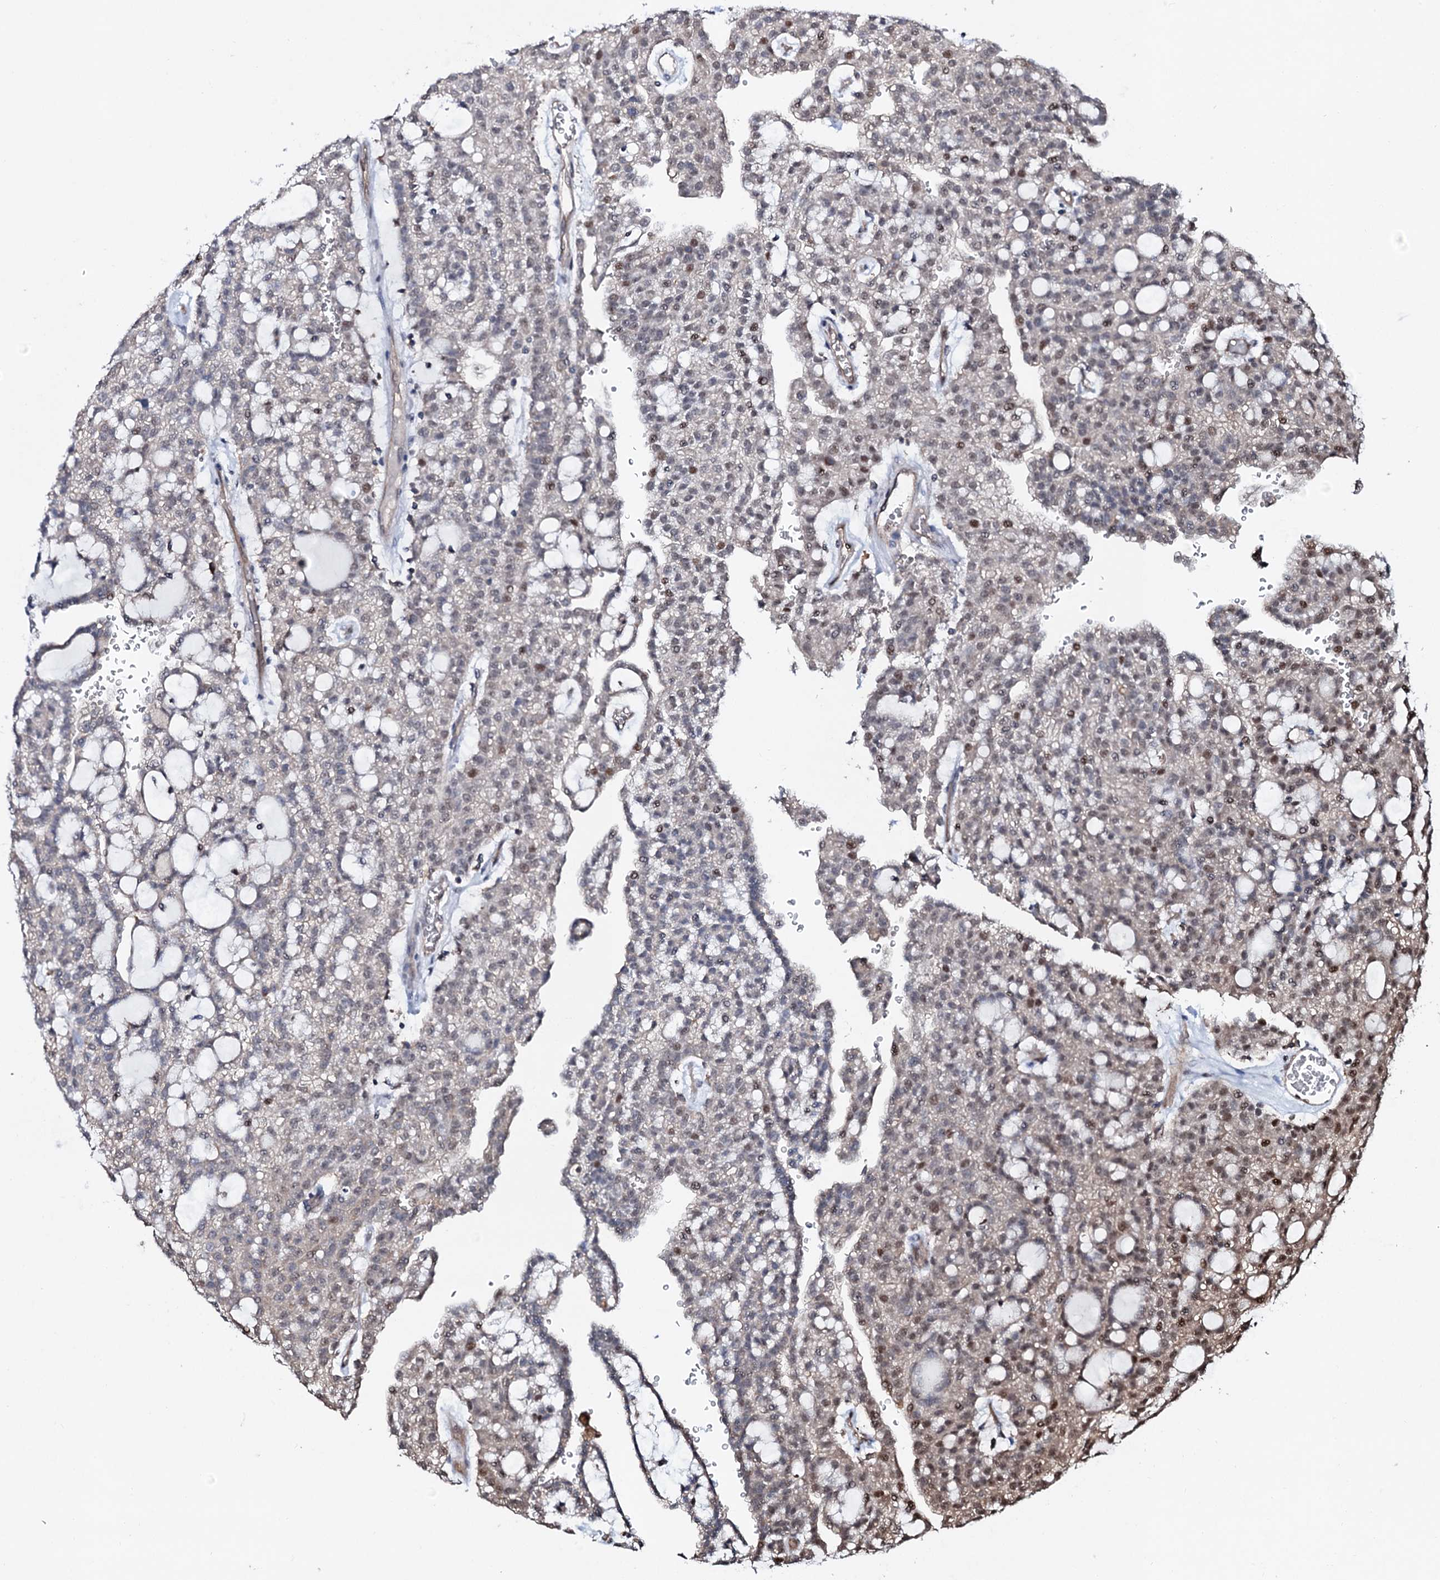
{"staining": {"intensity": "moderate", "quantity": "<25%", "location": "nuclear"}, "tissue": "renal cancer", "cell_type": "Tumor cells", "image_type": "cancer", "snomed": [{"axis": "morphology", "description": "Adenocarcinoma, NOS"}, {"axis": "topography", "description": "Kidney"}], "caption": "Protein staining of adenocarcinoma (renal) tissue exhibits moderate nuclear expression in approximately <25% of tumor cells.", "gene": "COG6", "patient": {"sex": "male", "age": 63}}